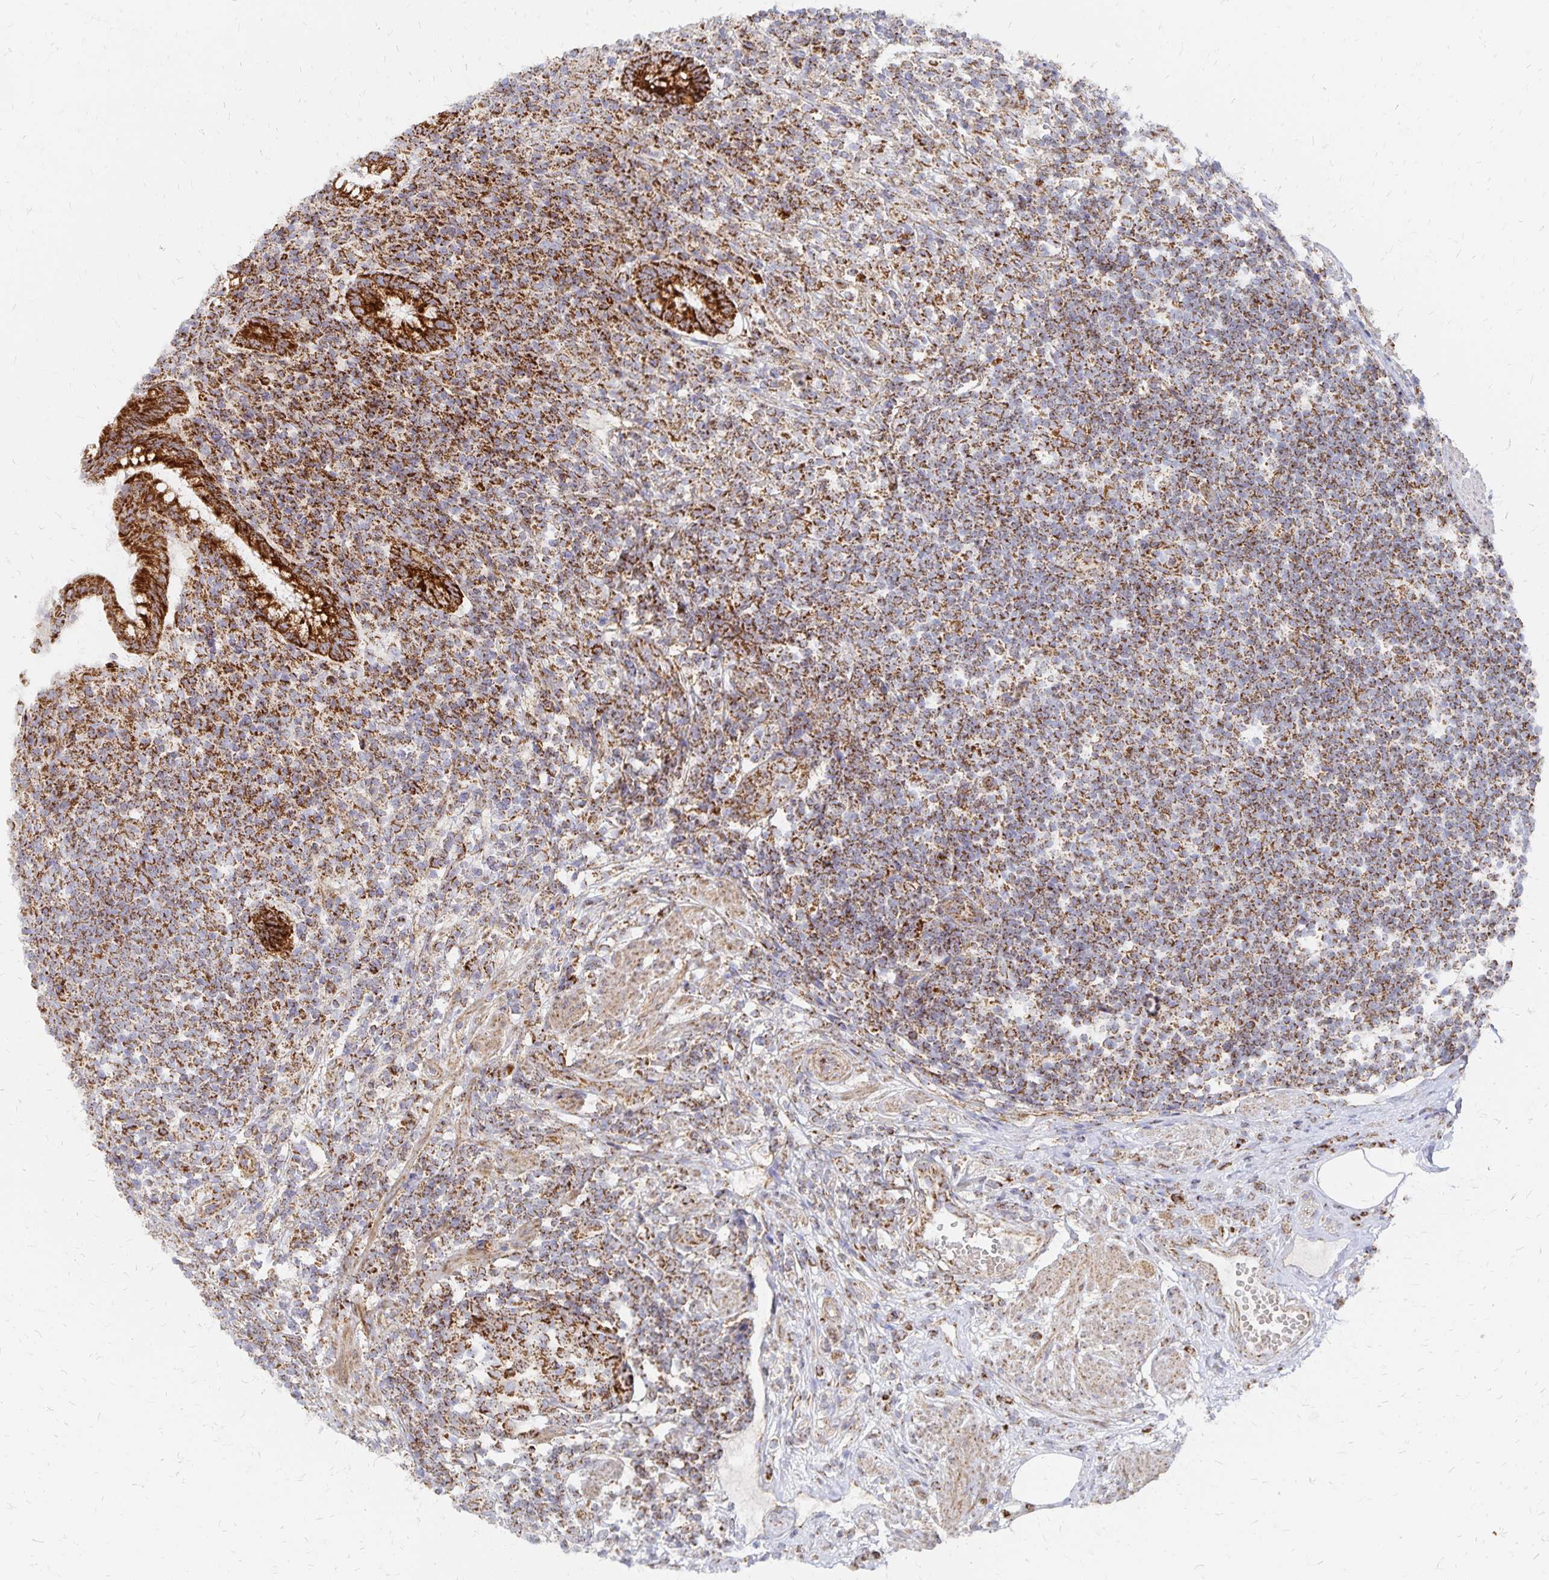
{"staining": {"intensity": "strong", "quantity": ">75%", "location": "cytoplasmic/membranous"}, "tissue": "appendix", "cell_type": "Glandular cells", "image_type": "normal", "snomed": [{"axis": "morphology", "description": "Normal tissue, NOS"}, {"axis": "topography", "description": "Appendix"}], "caption": "Immunohistochemical staining of unremarkable human appendix exhibits strong cytoplasmic/membranous protein staining in approximately >75% of glandular cells.", "gene": "STOML2", "patient": {"sex": "female", "age": 56}}